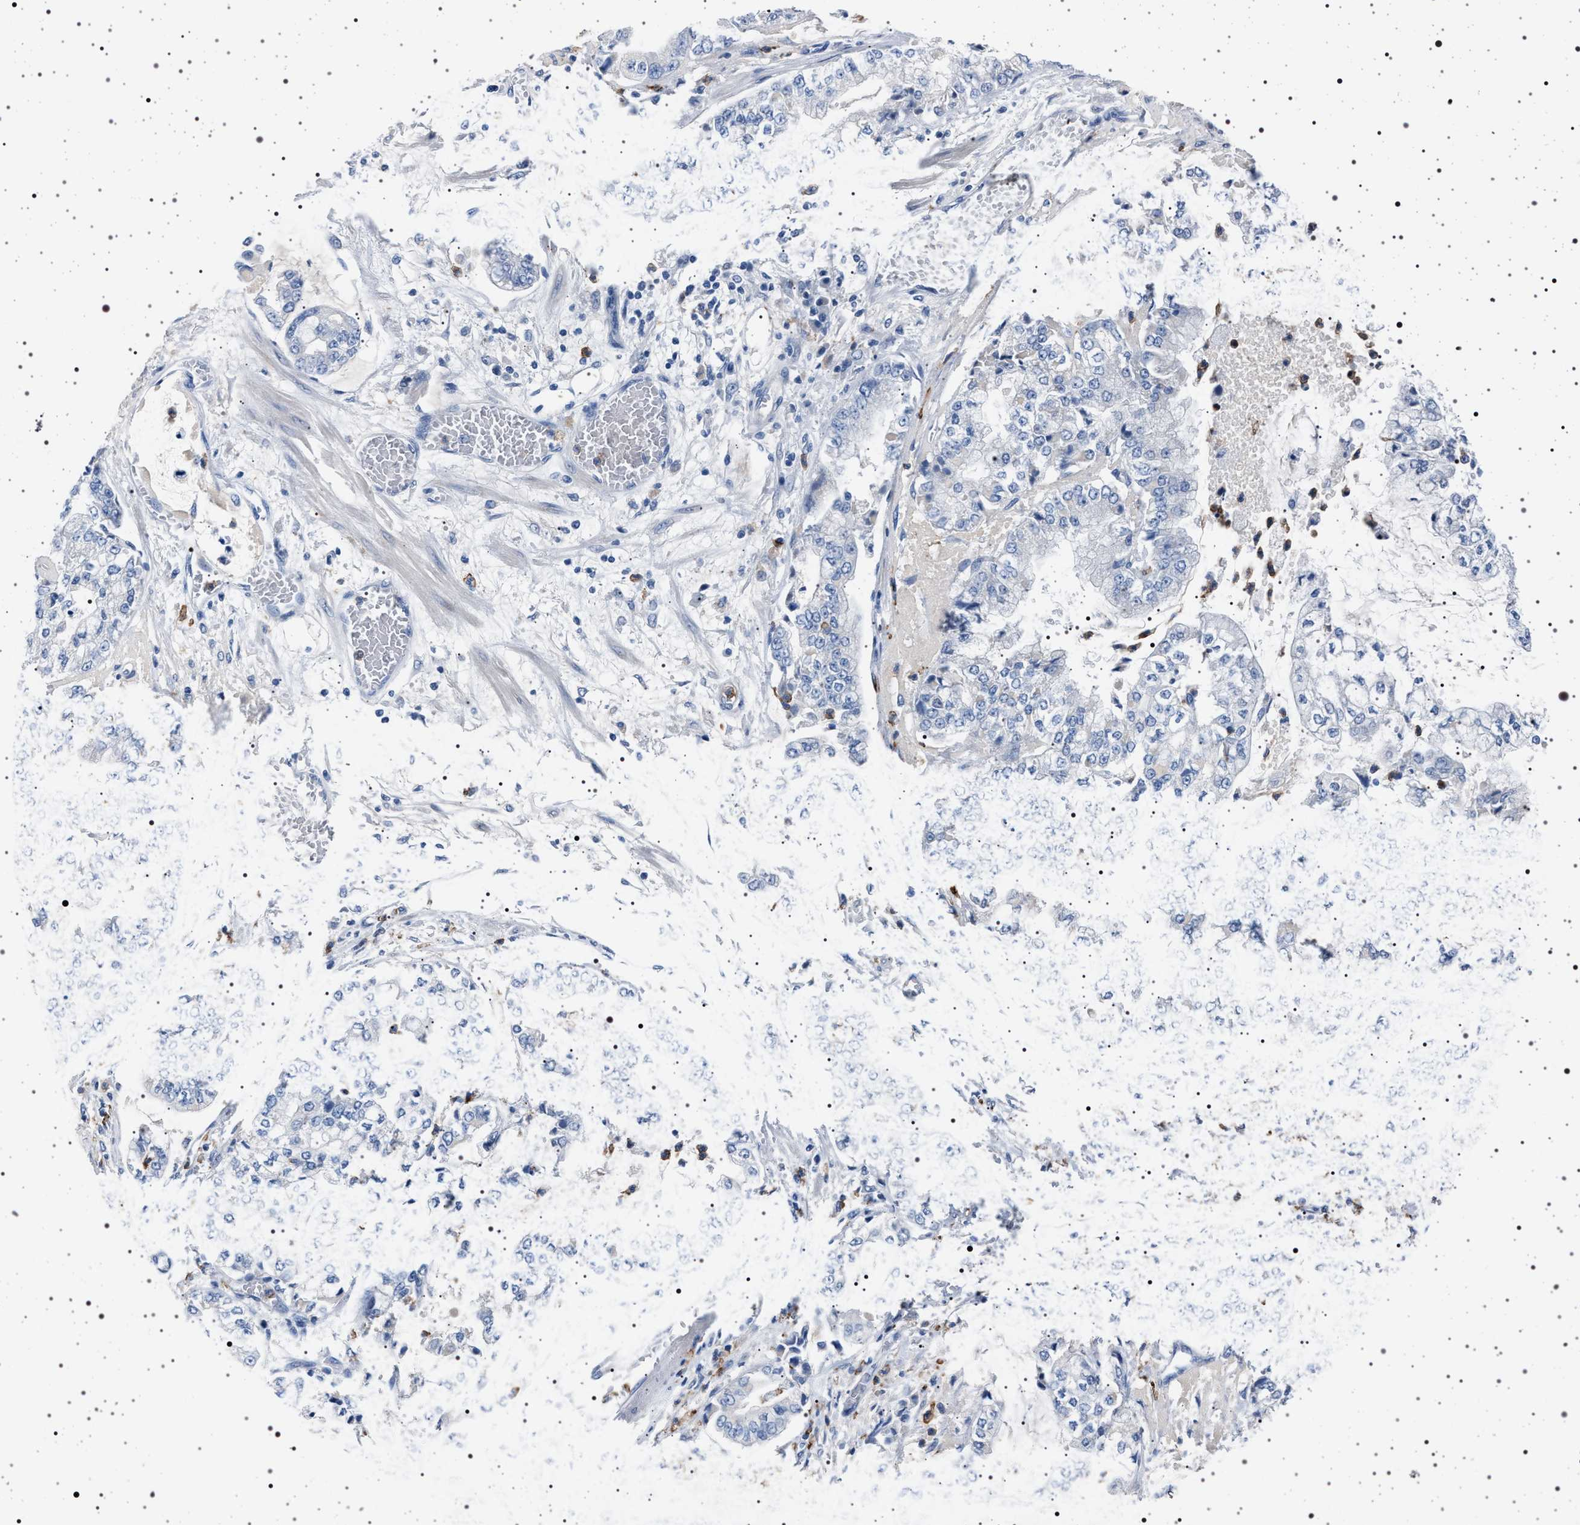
{"staining": {"intensity": "negative", "quantity": "none", "location": "none"}, "tissue": "stomach cancer", "cell_type": "Tumor cells", "image_type": "cancer", "snomed": [{"axis": "morphology", "description": "Adenocarcinoma, NOS"}, {"axis": "topography", "description": "Stomach"}], "caption": "Histopathology image shows no significant protein staining in tumor cells of stomach cancer (adenocarcinoma).", "gene": "NAT9", "patient": {"sex": "male", "age": 76}}